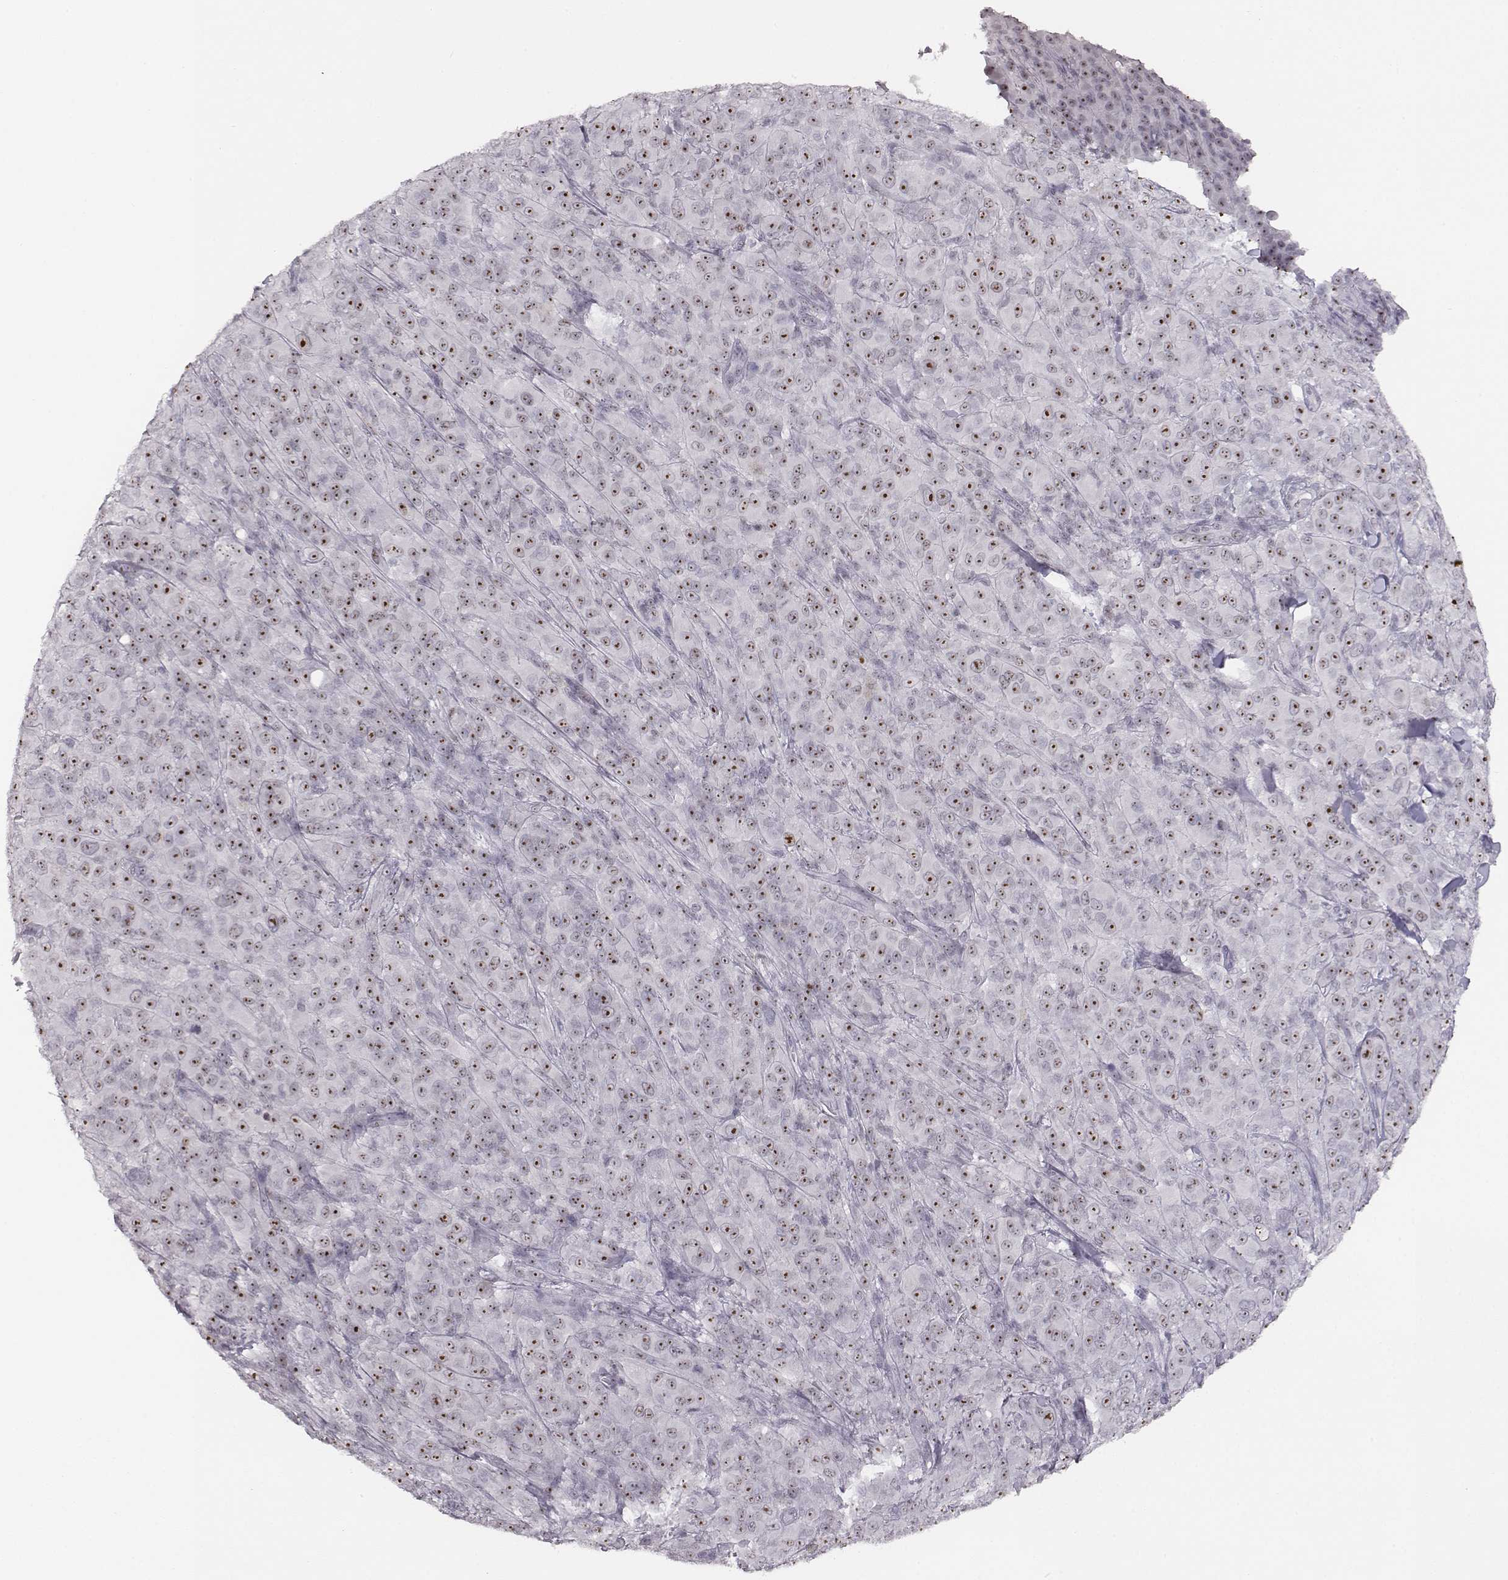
{"staining": {"intensity": "strong", "quantity": "25%-75%", "location": "nuclear"}, "tissue": "melanoma", "cell_type": "Tumor cells", "image_type": "cancer", "snomed": [{"axis": "morphology", "description": "Malignant melanoma, NOS"}, {"axis": "topography", "description": "Skin"}], "caption": "Protein analysis of malignant melanoma tissue shows strong nuclear staining in approximately 25%-75% of tumor cells. Ihc stains the protein of interest in brown and the nuclei are stained blue.", "gene": "NIFK", "patient": {"sex": "female", "age": 87}}